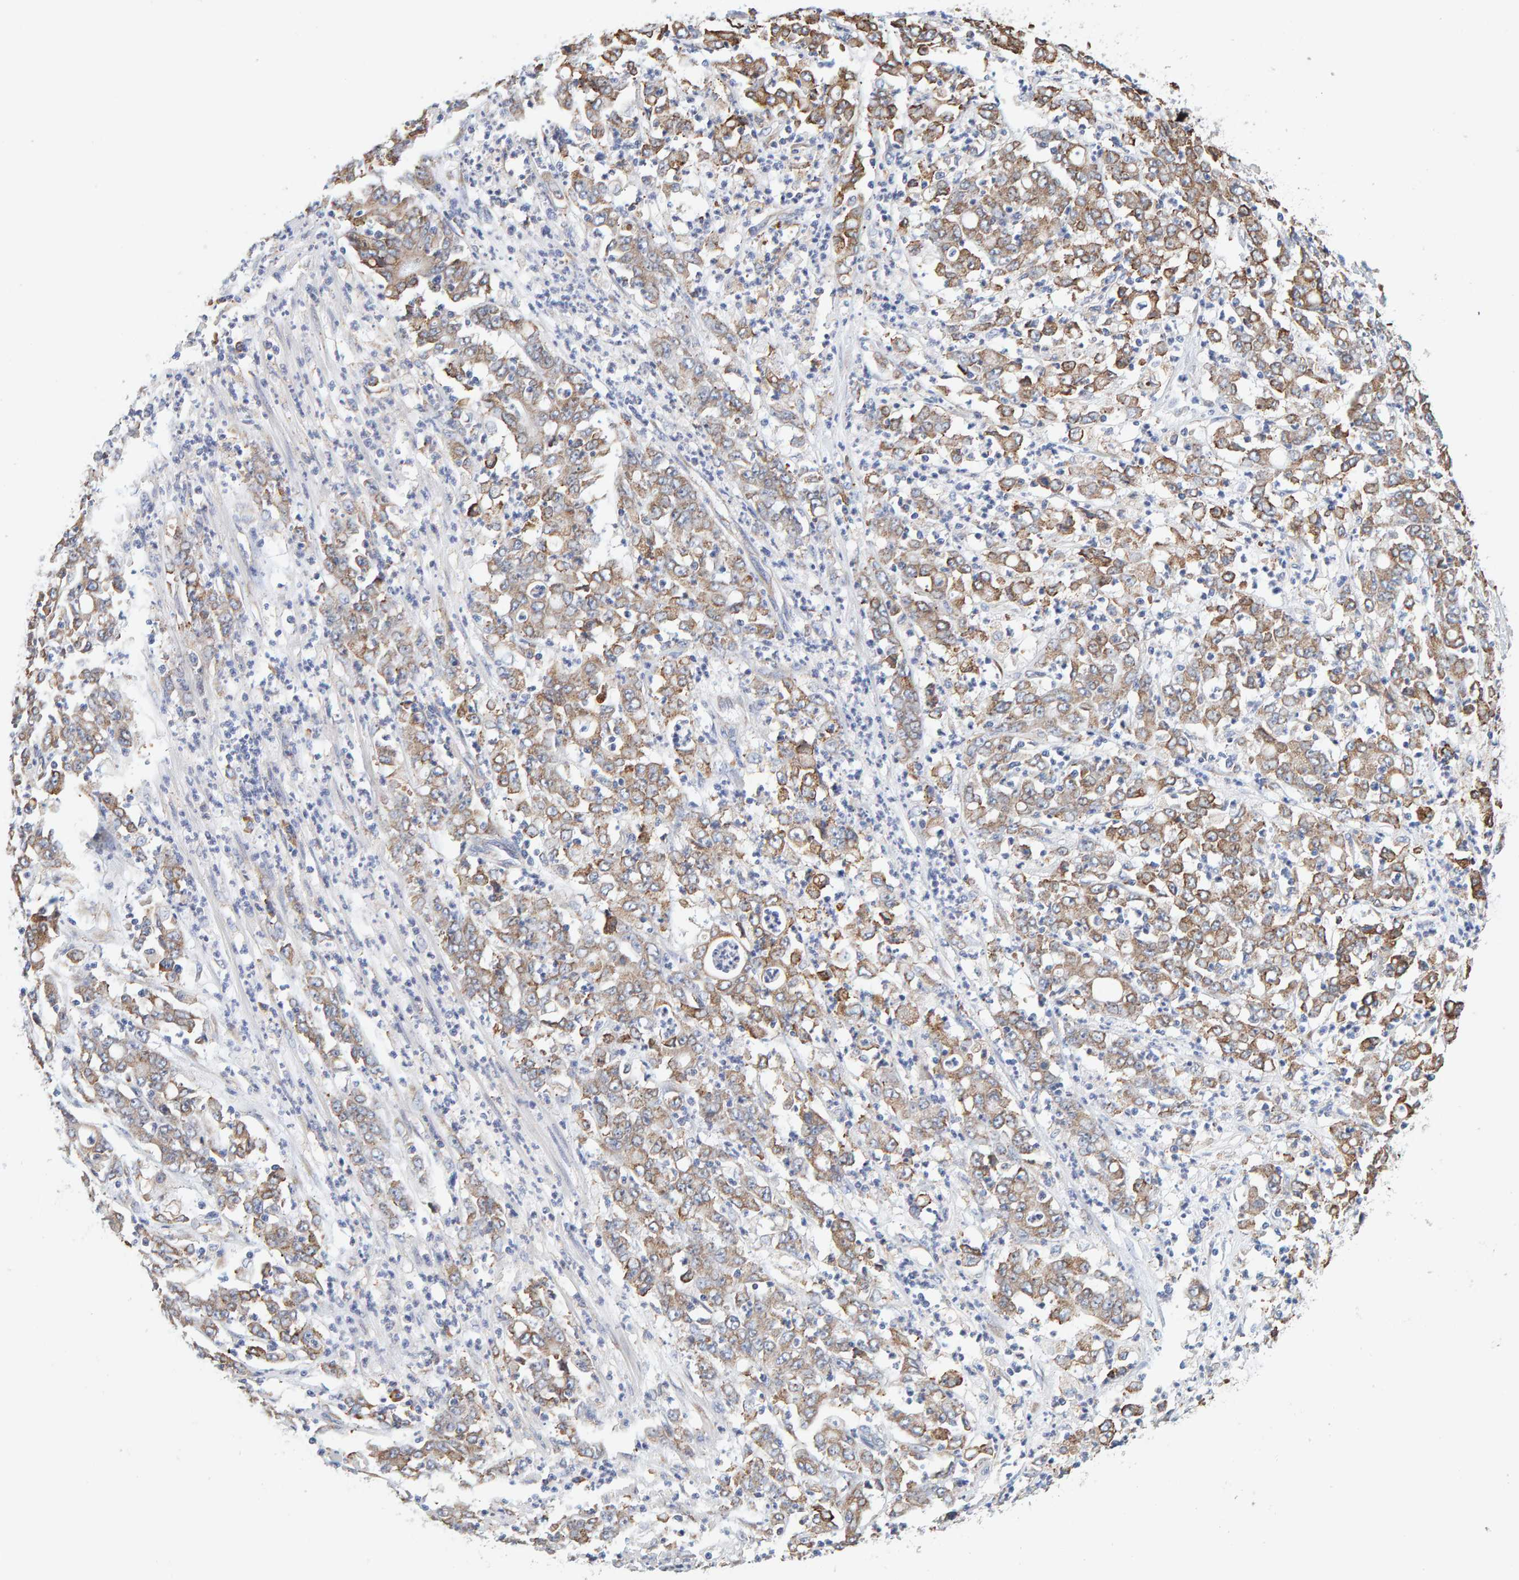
{"staining": {"intensity": "moderate", "quantity": ">75%", "location": "cytoplasmic/membranous"}, "tissue": "stomach cancer", "cell_type": "Tumor cells", "image_type": "cancer", "snomed": [{"axis": "morphology", "description": "Adenocarcinoma, NOS"}, {"axis": "topography", "description": "Stomach, lower"}], "caption": "Protein expression analysis of stomach adenocarcinoma displays moderate cytoplasmic/membranous positivity in approximately >75% of tumor cells.", "gene": "SGPL1", "patient": {"sex": "female", "age": 71}}